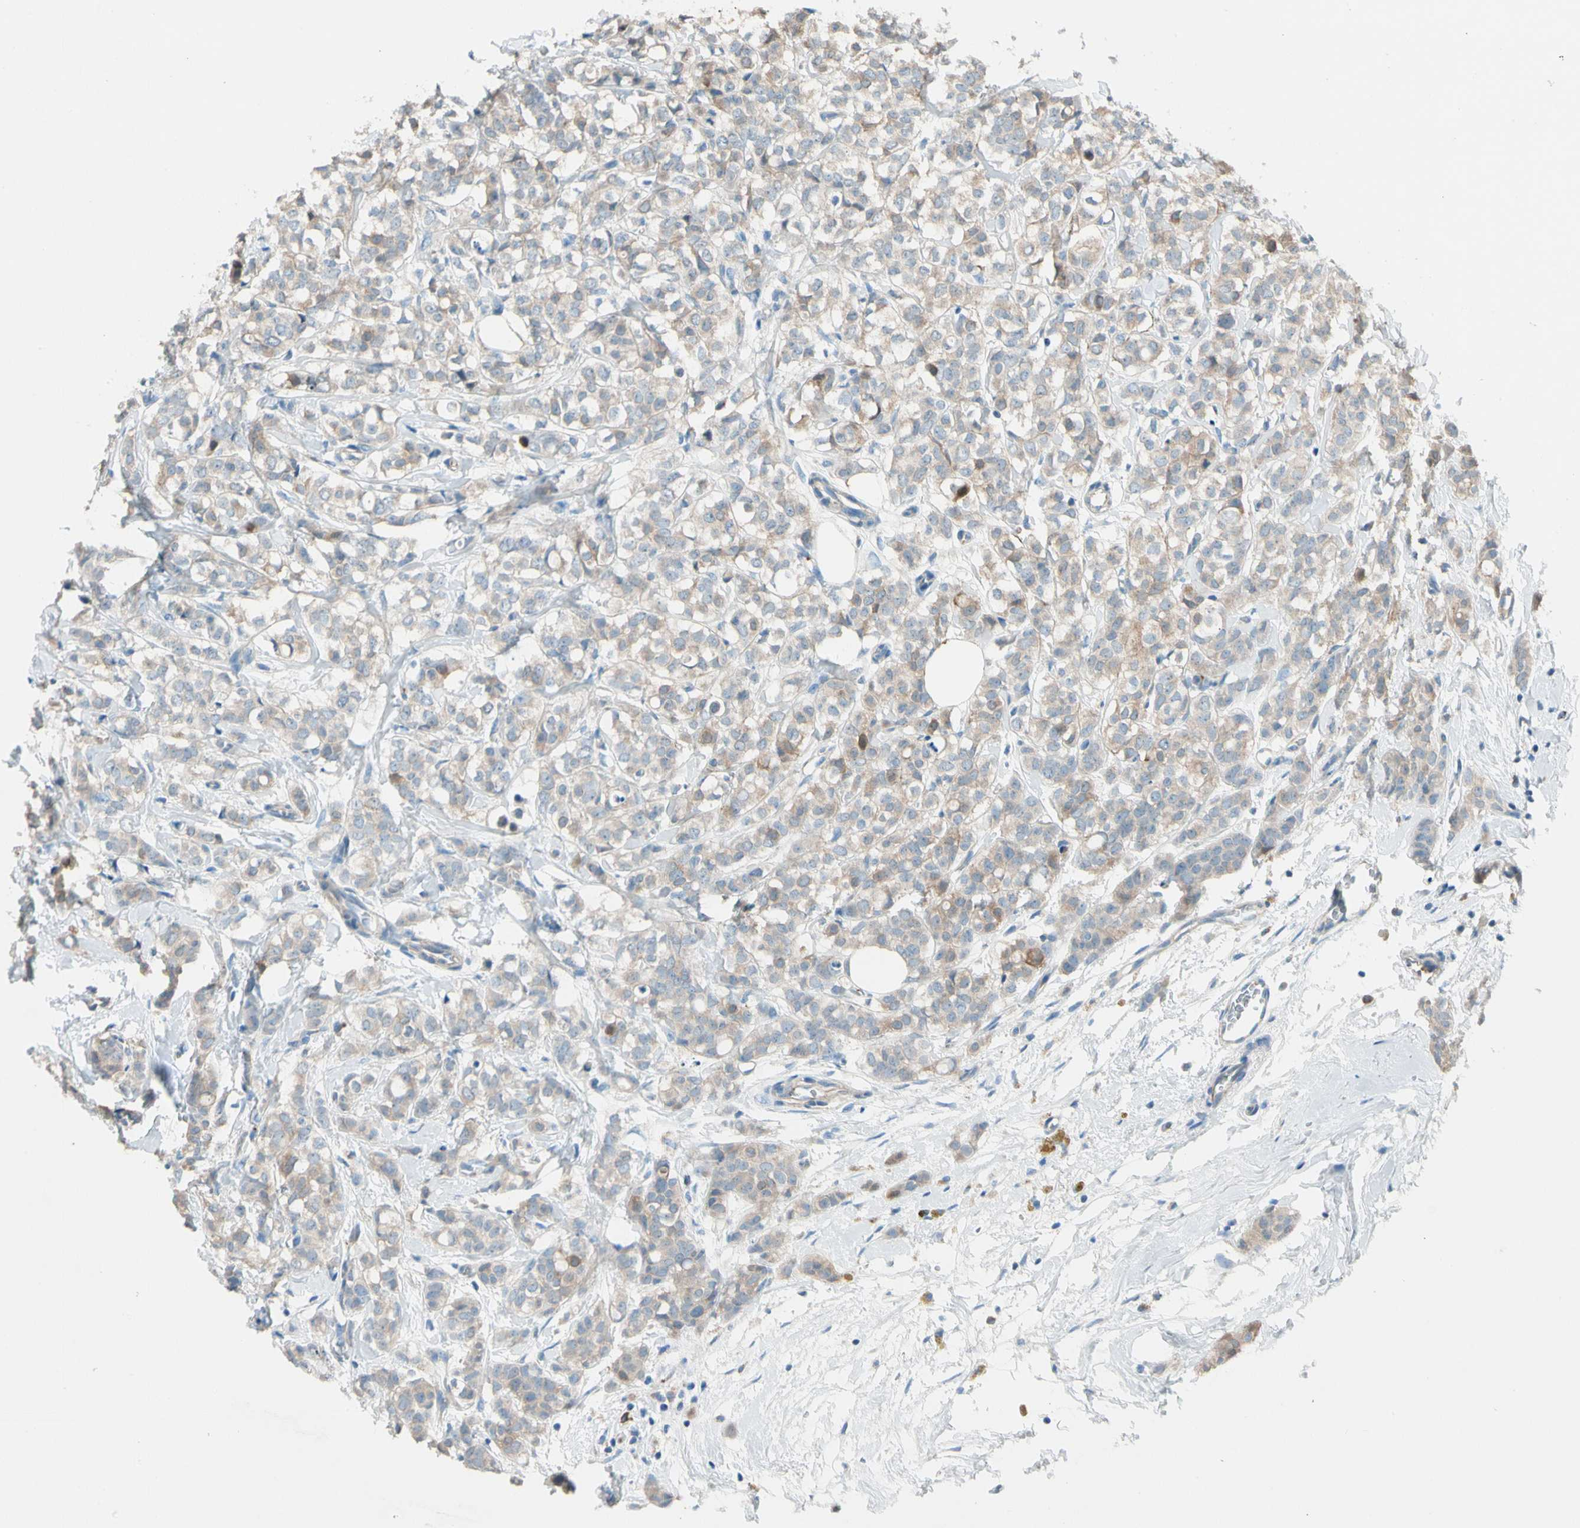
{"staining": {"intensity": "moderate", "quantity": ">75%", "location": "cytoplasmic/membranous"}, "tissue": "breast cancer", "cell_type": "Tumor cells", "image_type": "cancer", "snomed": [{"axis": "morphology", "description": "Lobular carcinoma"}, {"axis": "topography", "description": "Breast"}], "caption": "Brown immunohistochemical staining in human breast lobular carcinoma demonstrates moderate cytoplasmic/membranous staining in about >75% of tumor cells.", "gene": "LY6G6F", "patient": {"sex": "female", "age": 60}}